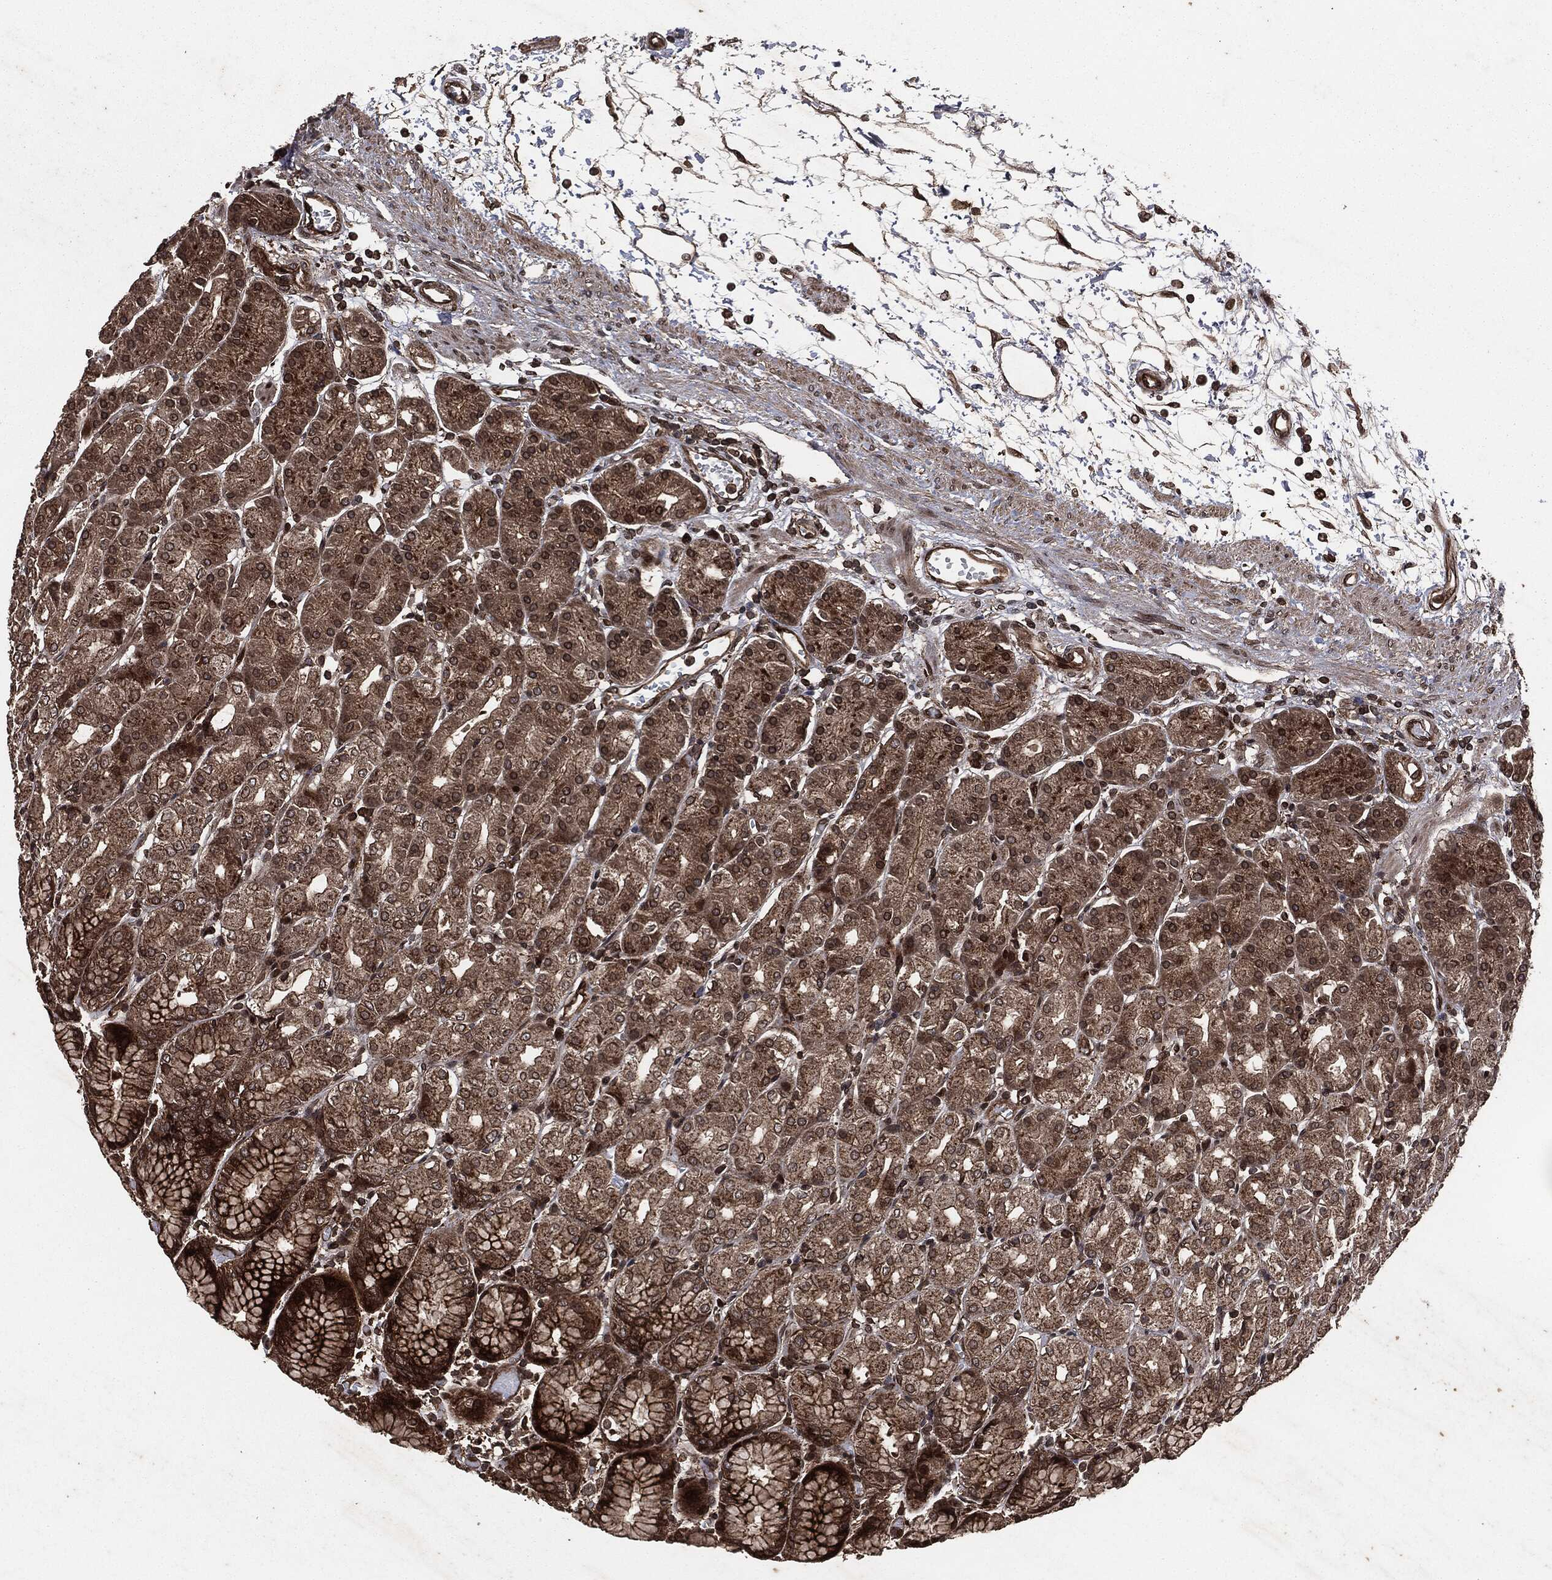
{"staining": {"intensity": "moderate", "quantity": ">75%", "location": "cytoplasmic/membranous"}, "tissue": "stomach", "cell_type": "Glandular cells", "image_type": "normal", "snomed": [{"axis": "morphology", "description": "Normal tissue, NOS"}, {"axis": "morphology", "description": "Adenocarcinoma, NOS"}, {"axis": "topography", "description": "Stomach"}], "caption": "The photomicrograph demonstrates immunohistochemical staining of normal stomach. There is moderate cytoplasmic/membranous expression is present in approximately >75% of glandular cells. (brown staining indicates protein expression, while blue staining denotes nuclei).", "gene": "IFIT1", "patient": {"sex": "female", "age": 81}}